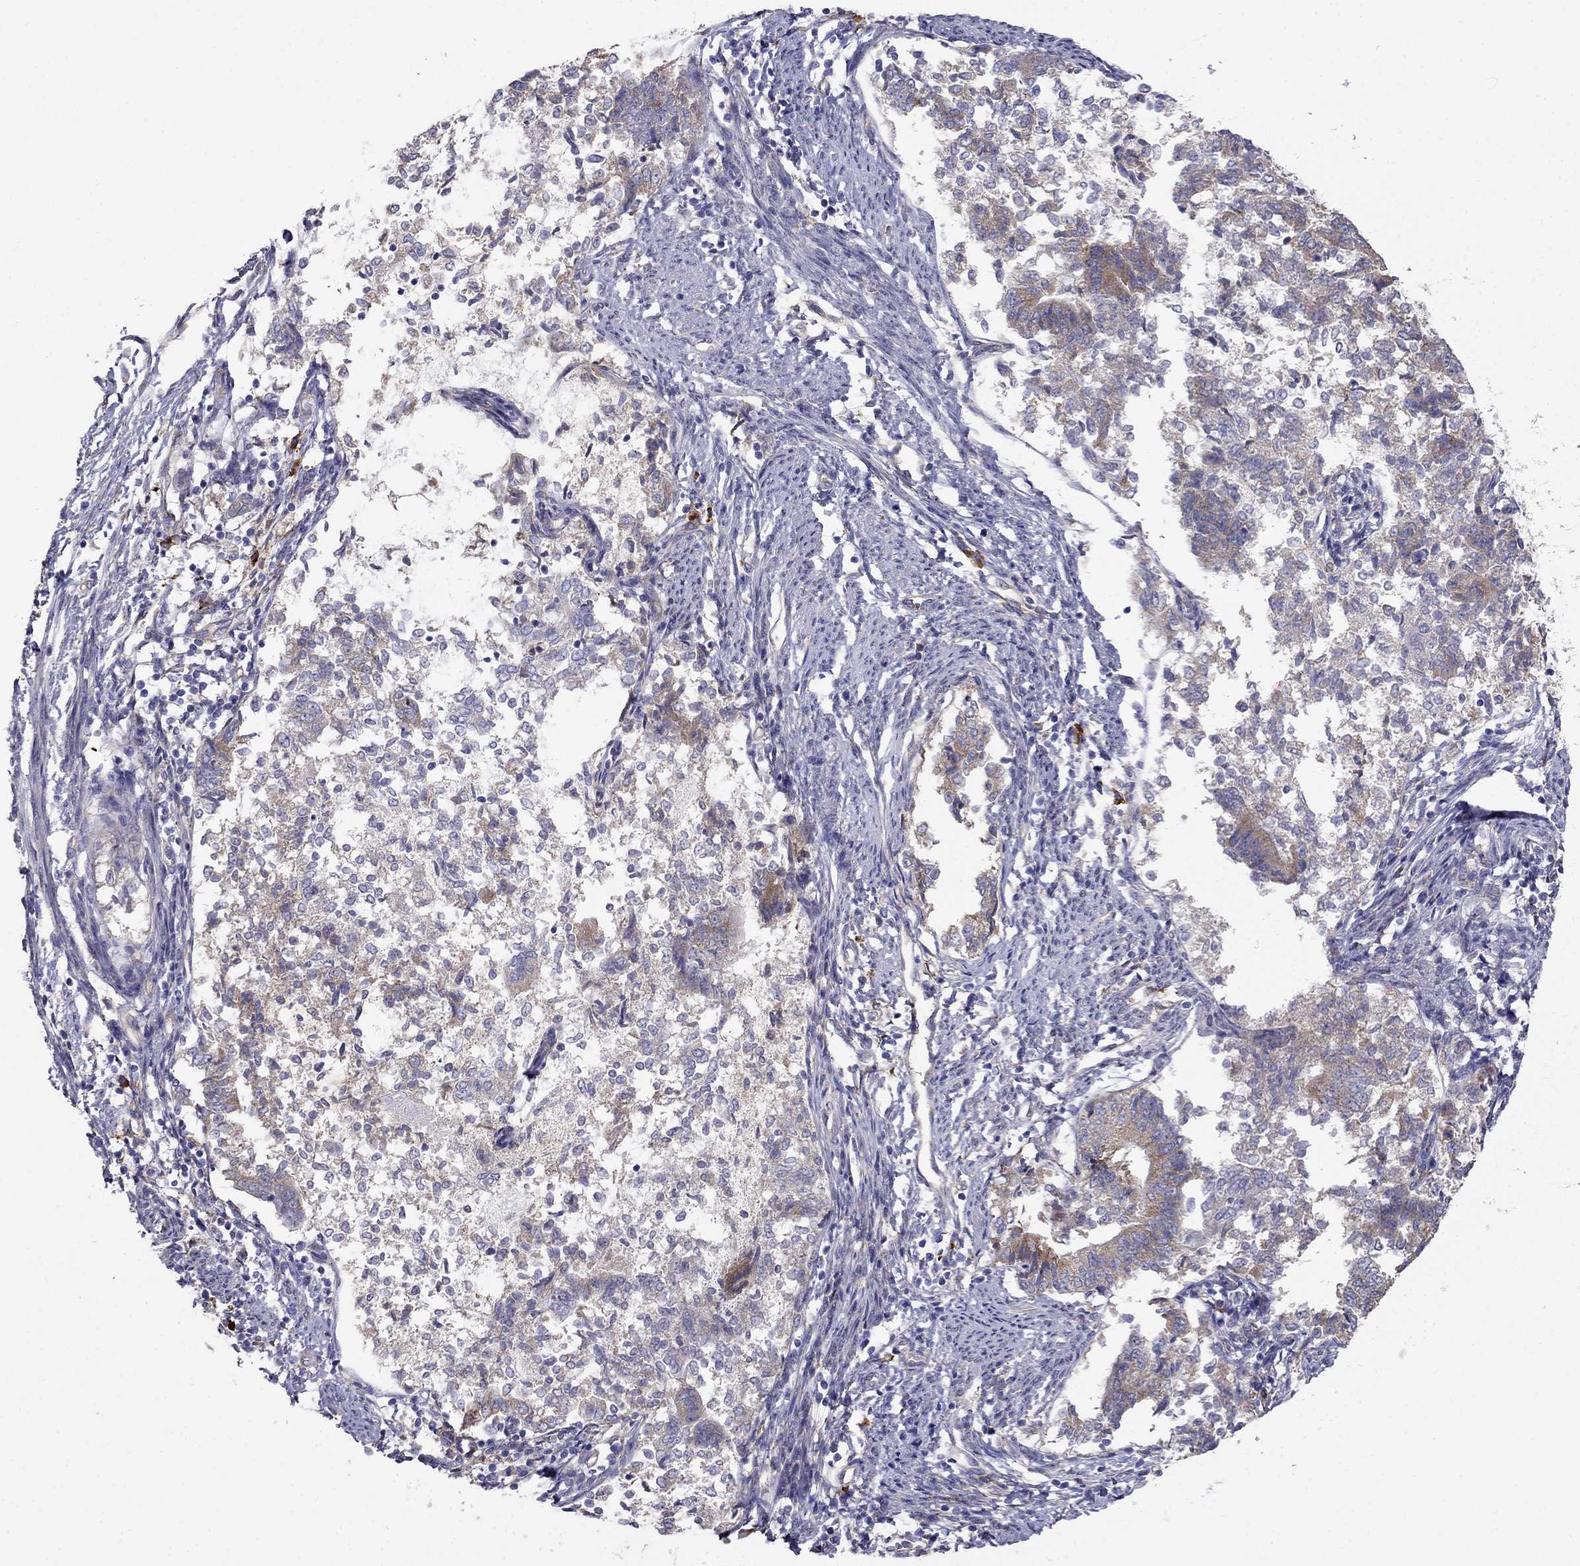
{"staining": {"intensity": "moderate", "quantity": ">75%", "location": "cytoplasmic/membranous"}, "tissue": "endometrial cancer", "cell_type": "Tumor cells", "image_type": "cancer", "snomed": [{"axis": "morphology", "description": "Adenocarcinoma, NOS"}, {"axis": "topography", "description": "Endometrium"}], "caption": "Immunohistochemical staining of adenocarcinoma (endometrial) exhibits moderate cytoplasmic/membranous protein staining in about >75% of tumor cells. Nuclei are stained in blue.", "gene": "LONRF2", "patient": {"sex": "female", "age": 65}}